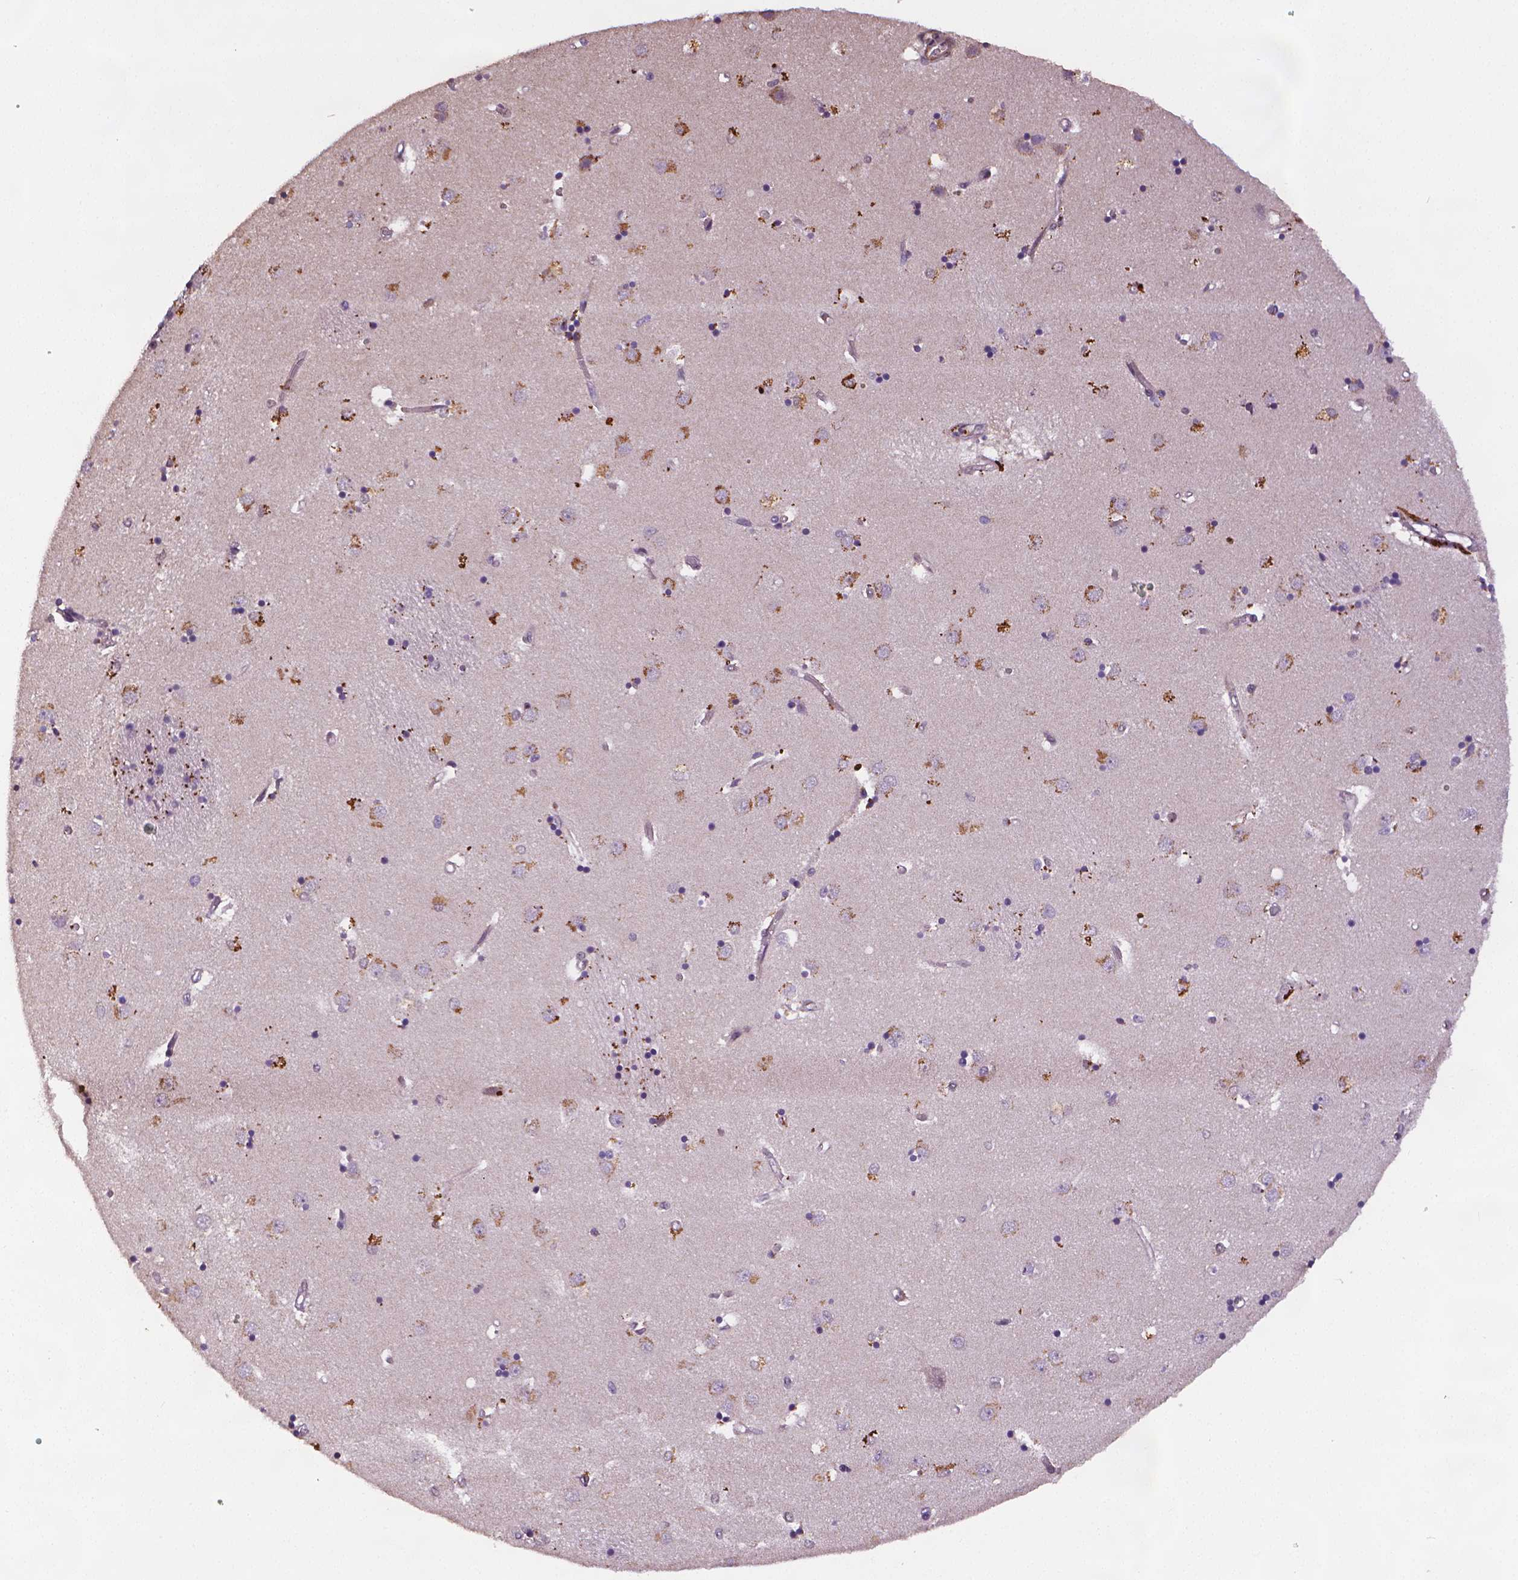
{"staining": {"intensity": "moderate", "quantity": "<25%", "location": "cytoplasmic/membranous"}, "tissue": "caudate", "cell_type": "Glial cells", "image_type": "normal", "snomed": [{"axis": "morphology", "description": "Normal tissue, NOS"}, {"axis": "topography", "description": "Lateral ventricle wall"}], "caption": "The micrograph demonstrates immunohistochemical staining of unremarkable caudate. There is moderate cytoplasmic/membranous positivity is identified in approximately <25% of glial cells. (Stains: DAB in brown, nuclei in blue, Microscopy: brightfield microscopy at high magnification).", "gene": "STAT3", "patient": {"sex": "male", "age": 54}}